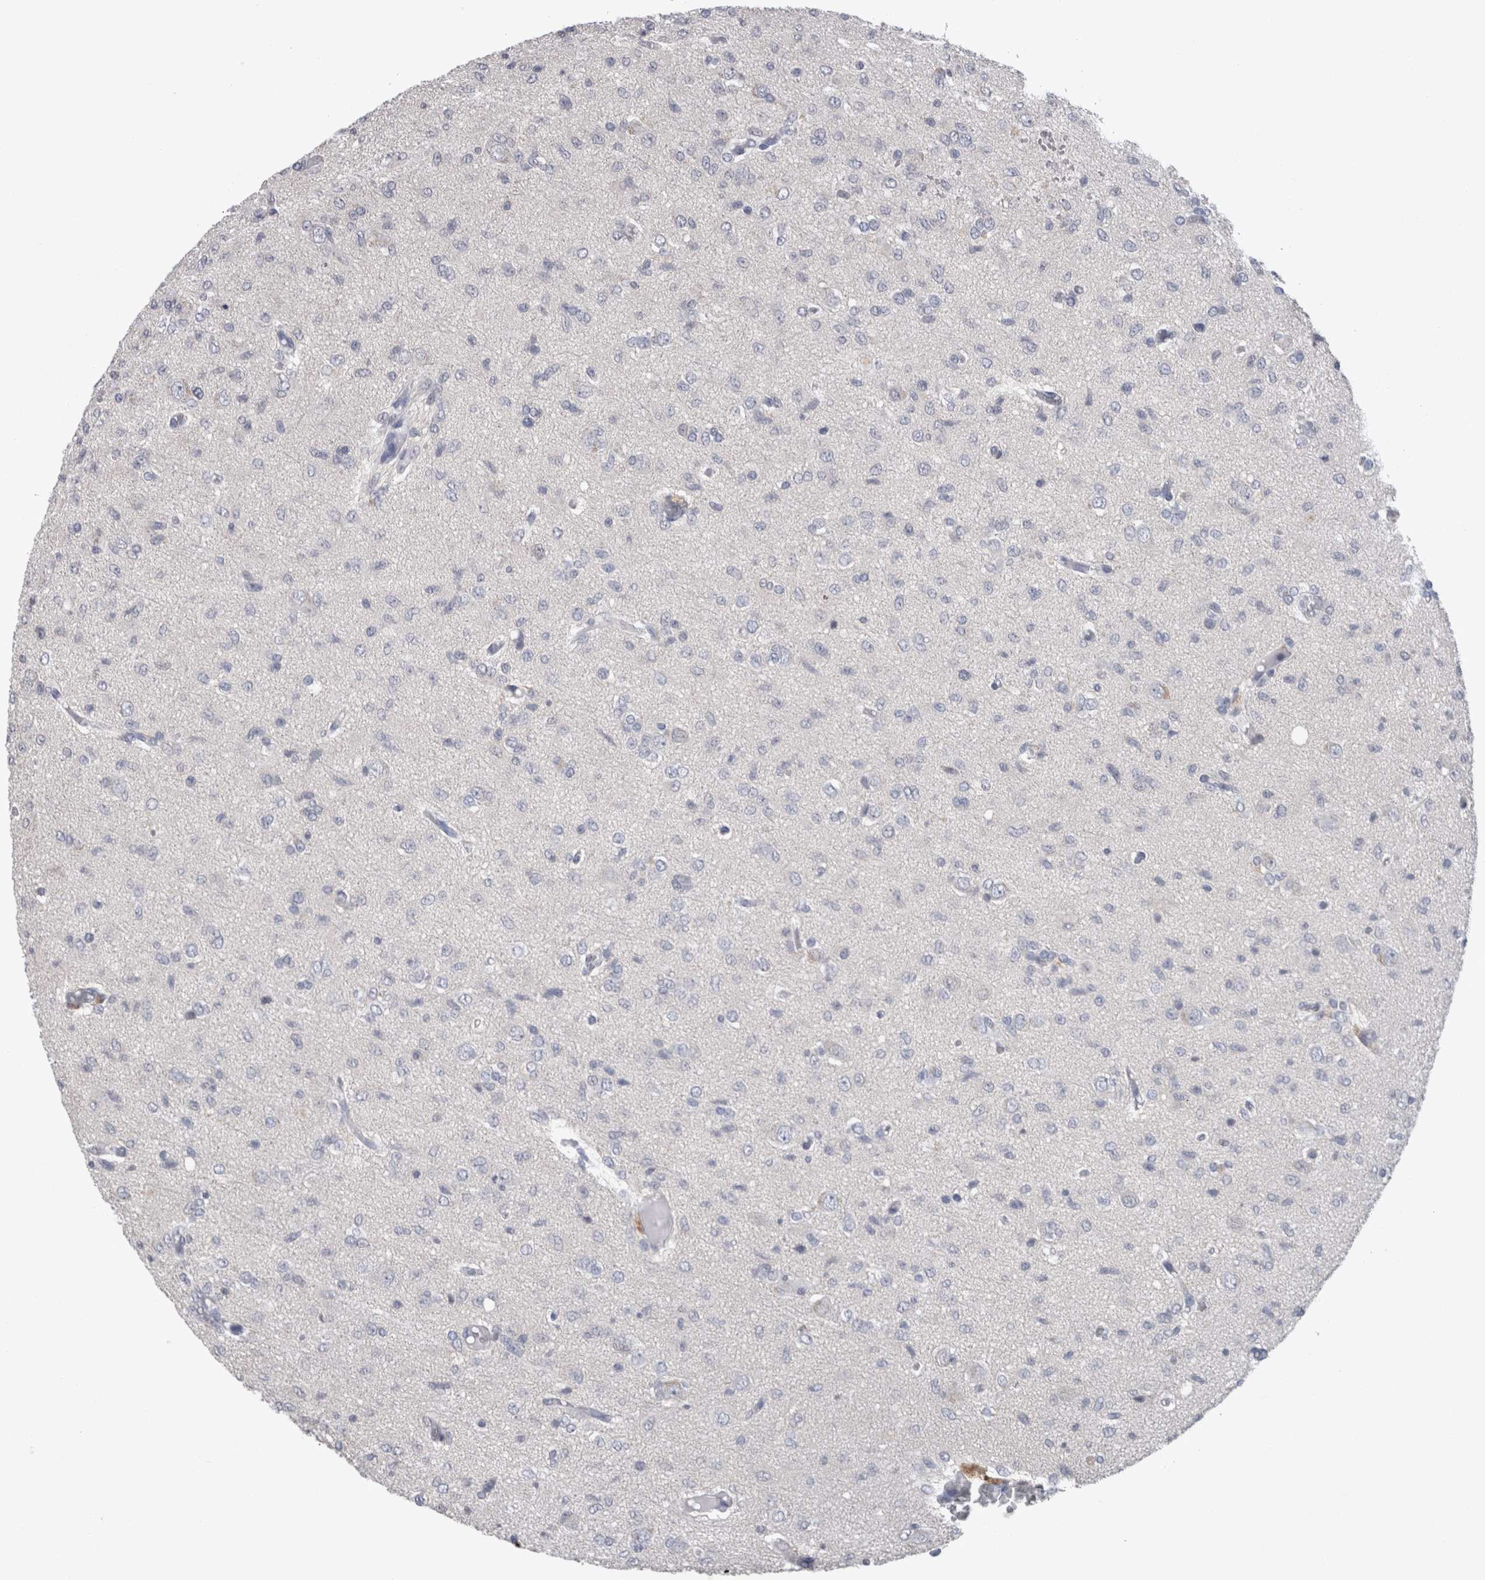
{"staining": {"intensity": "negative", "quantity": "none", "location": "none"}, "tissue": "glioma", "cell_type": "Tumor cells", "image_type": "cancer", "snomed": [{"axis": "morphology", "description": "Glioma, malignant, High grade"}, {"axis": "topography", "description": "Brain"}], "caption": "DAB immunohistochemical staining of glioma exhibits no significant expression in tumor cells.", "gene": "CA8", "patient": {"sex": "female", "age": 59}}